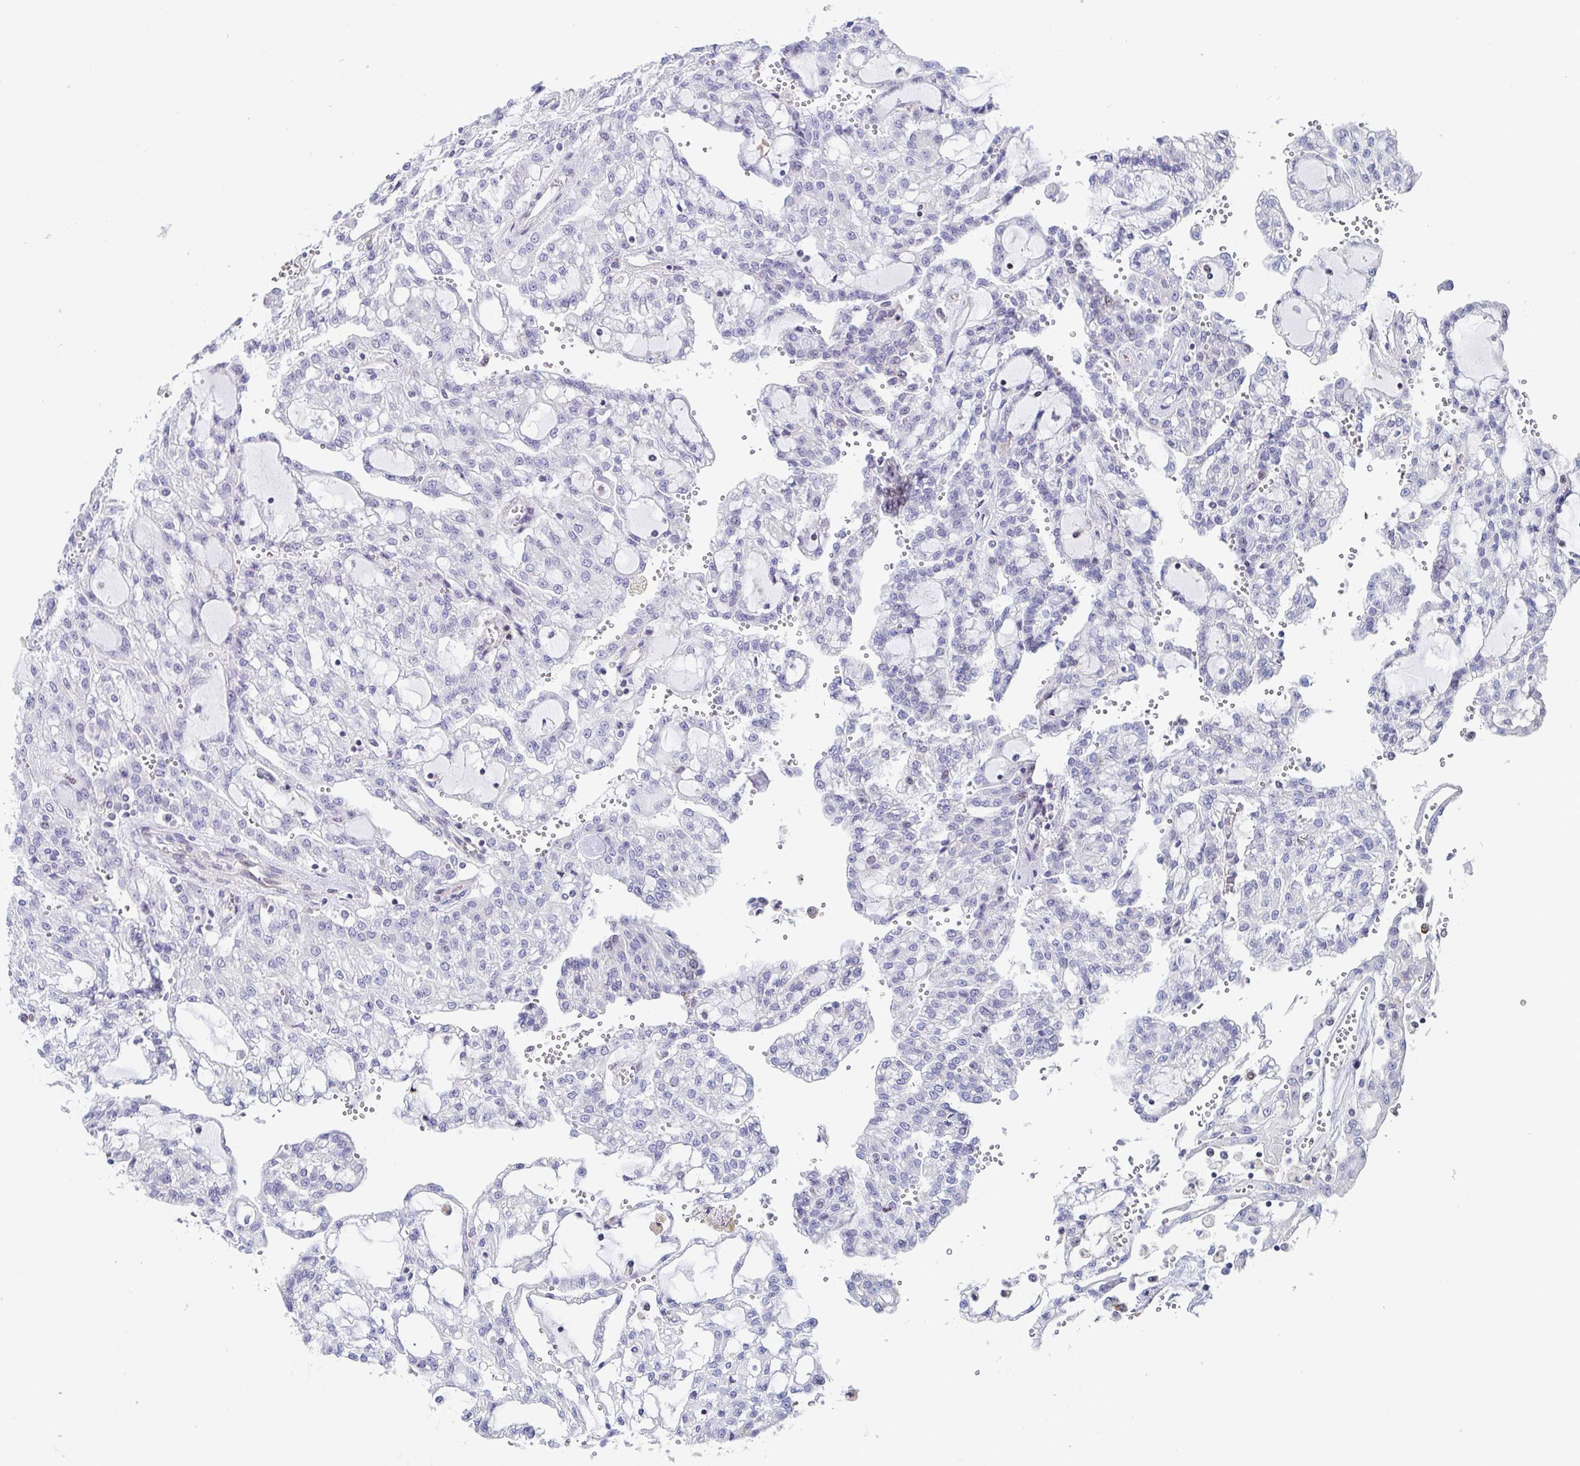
{"staining": {"intensity": "negative", "quantity": "none", "location": "none"}, "tissue": "renal cancer", "cell_type": "Tumor cells", "image_type": "cancer", "snomed": [{"axis": "morphology", "description": "Adenocarcinoma, NOS"}, {"axis": "topography", "description": "Kidney"}], "caption": "Immunohistochemistry of renal adenocarcinoma reveals no staining in tumor cells.", "gene": "WDR72", "patient": {"sex": "male", "age": 63}}